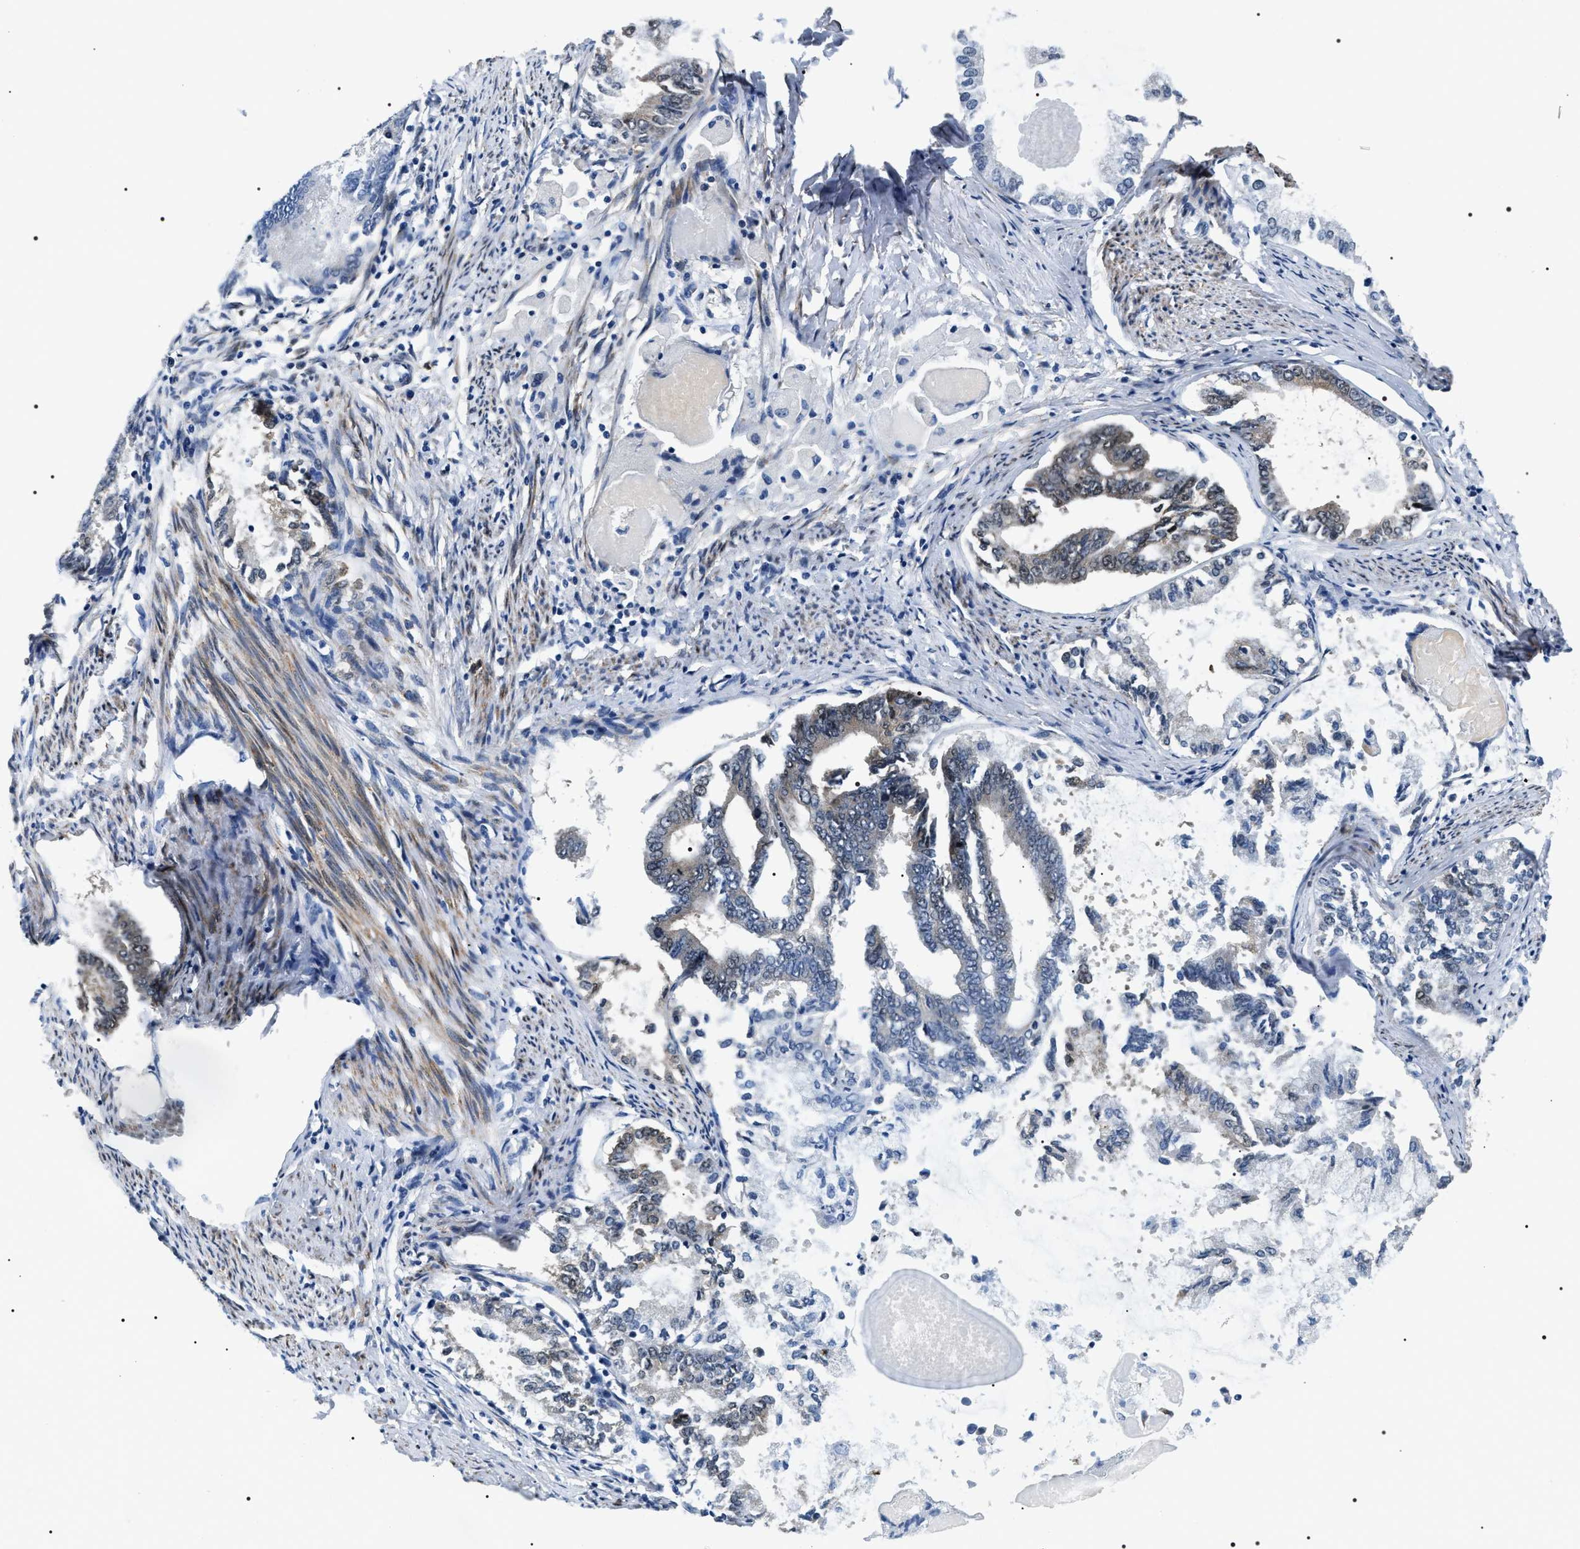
{"staining": {"intensity": "weak", "quantity": "<25%", "location": "cytoplasmic/membranous"}, "tissue": "endometrial cancer", "cell_type": "Tumor cells", "image_type": "cancer", "snomed": [{"axis": "morphology", "description": "Adenocarcinoma, NOS"}, {"axis": "topography", "description": "Endometrium"}], "caption": "IHC image of endometrial adenocarcinoma stained for a protein (brown), which demonstrates no positivity in tumor cells. (DAB (3,3'-diaminobenzidine) immunohistochemistry with hematoxylin counter stain).", "gene": "BAG2", "patient": {"sex": "female", "age": 86}}